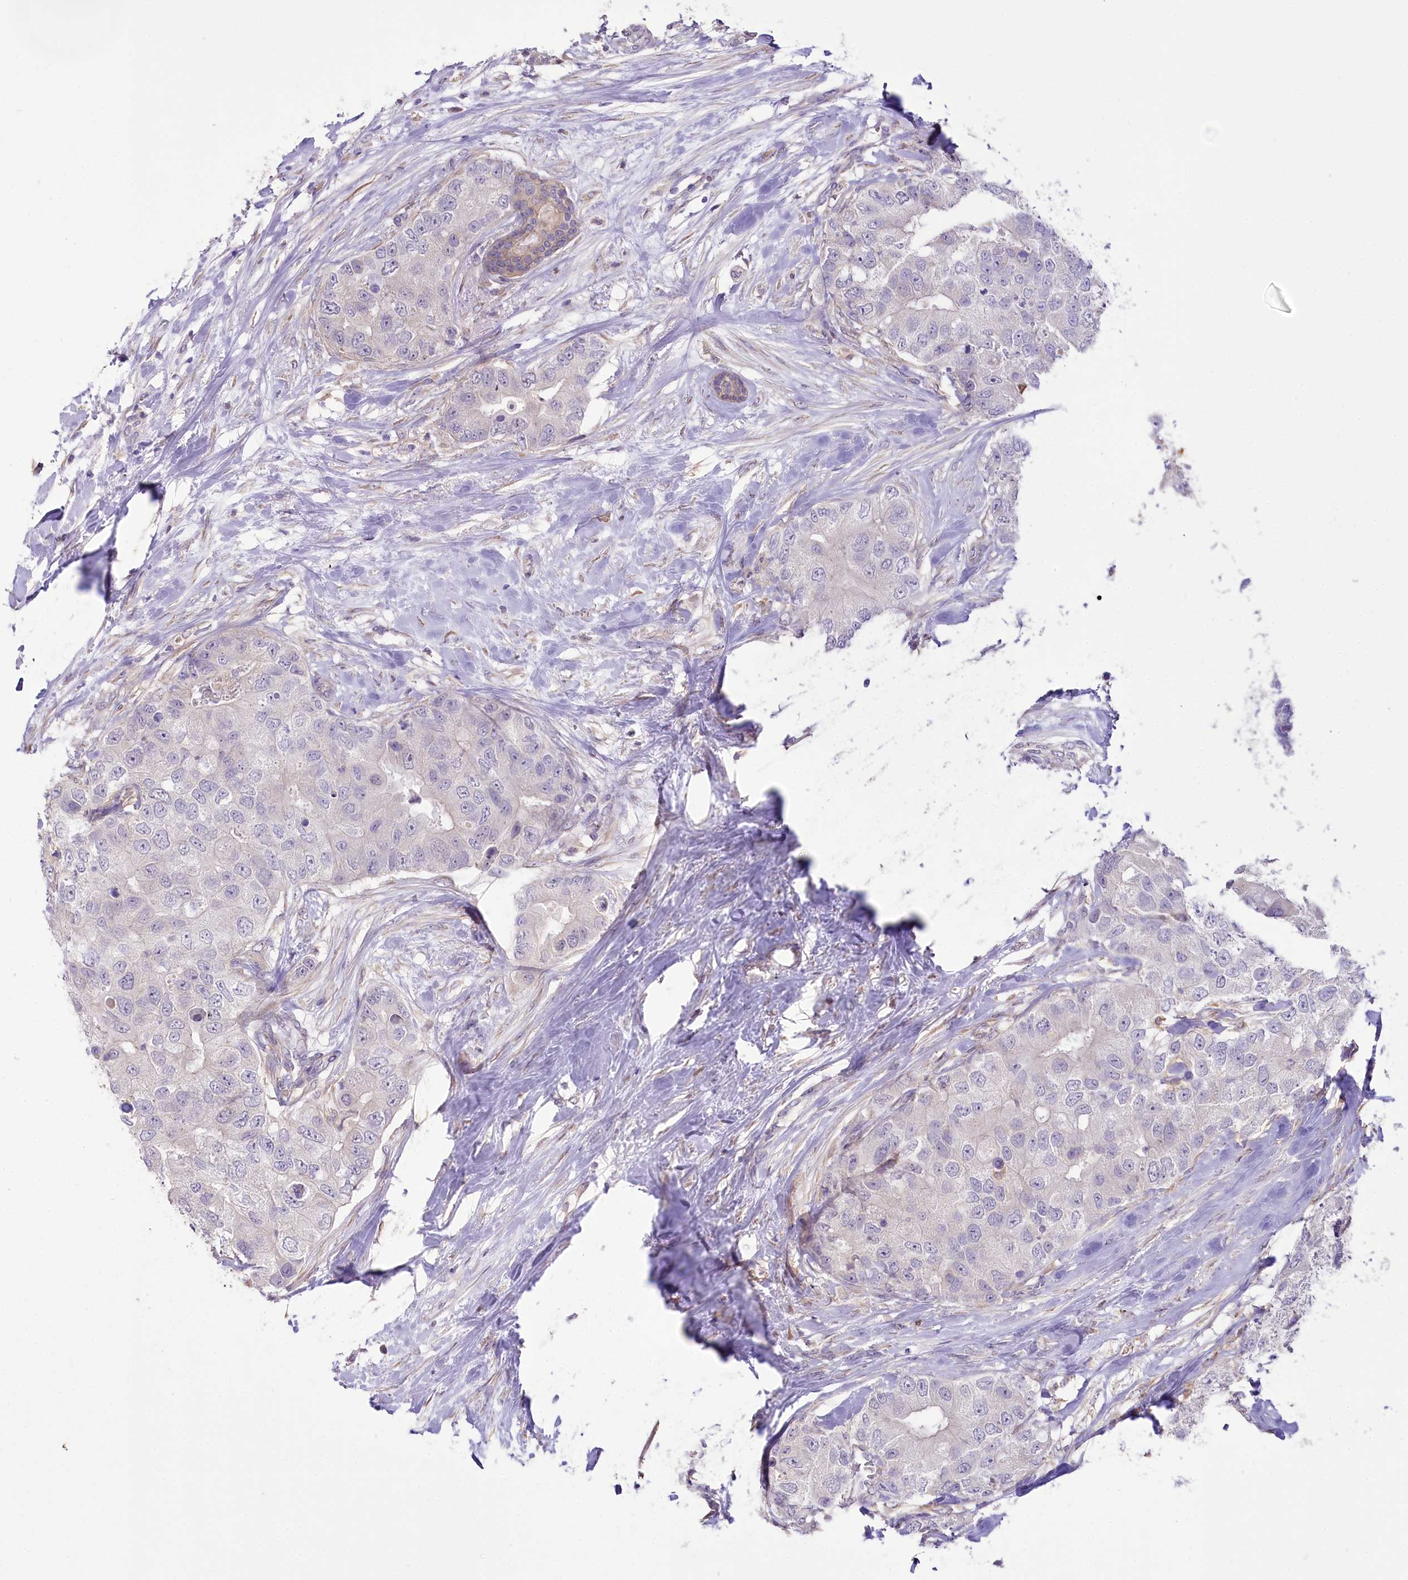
{"staining": {"intensity": "negative", "quantity": "none", "location": "none"}, "tissue": "breast cancer", "cell_type": "Tumor cells", "image_type": "cancer", "snomed": [{"axis": "morphology", "description": "Duct carcinoma"}, {"axis": "topography", "description": "Breast"}], "caption": "This is an immunohistochemistry (IHC) micrograph of breast cancer (intraductal carcinoma). There is no staining in tumor cells.", "gene": "DPYD", "patient": {"sex": "female", "age": 62}}